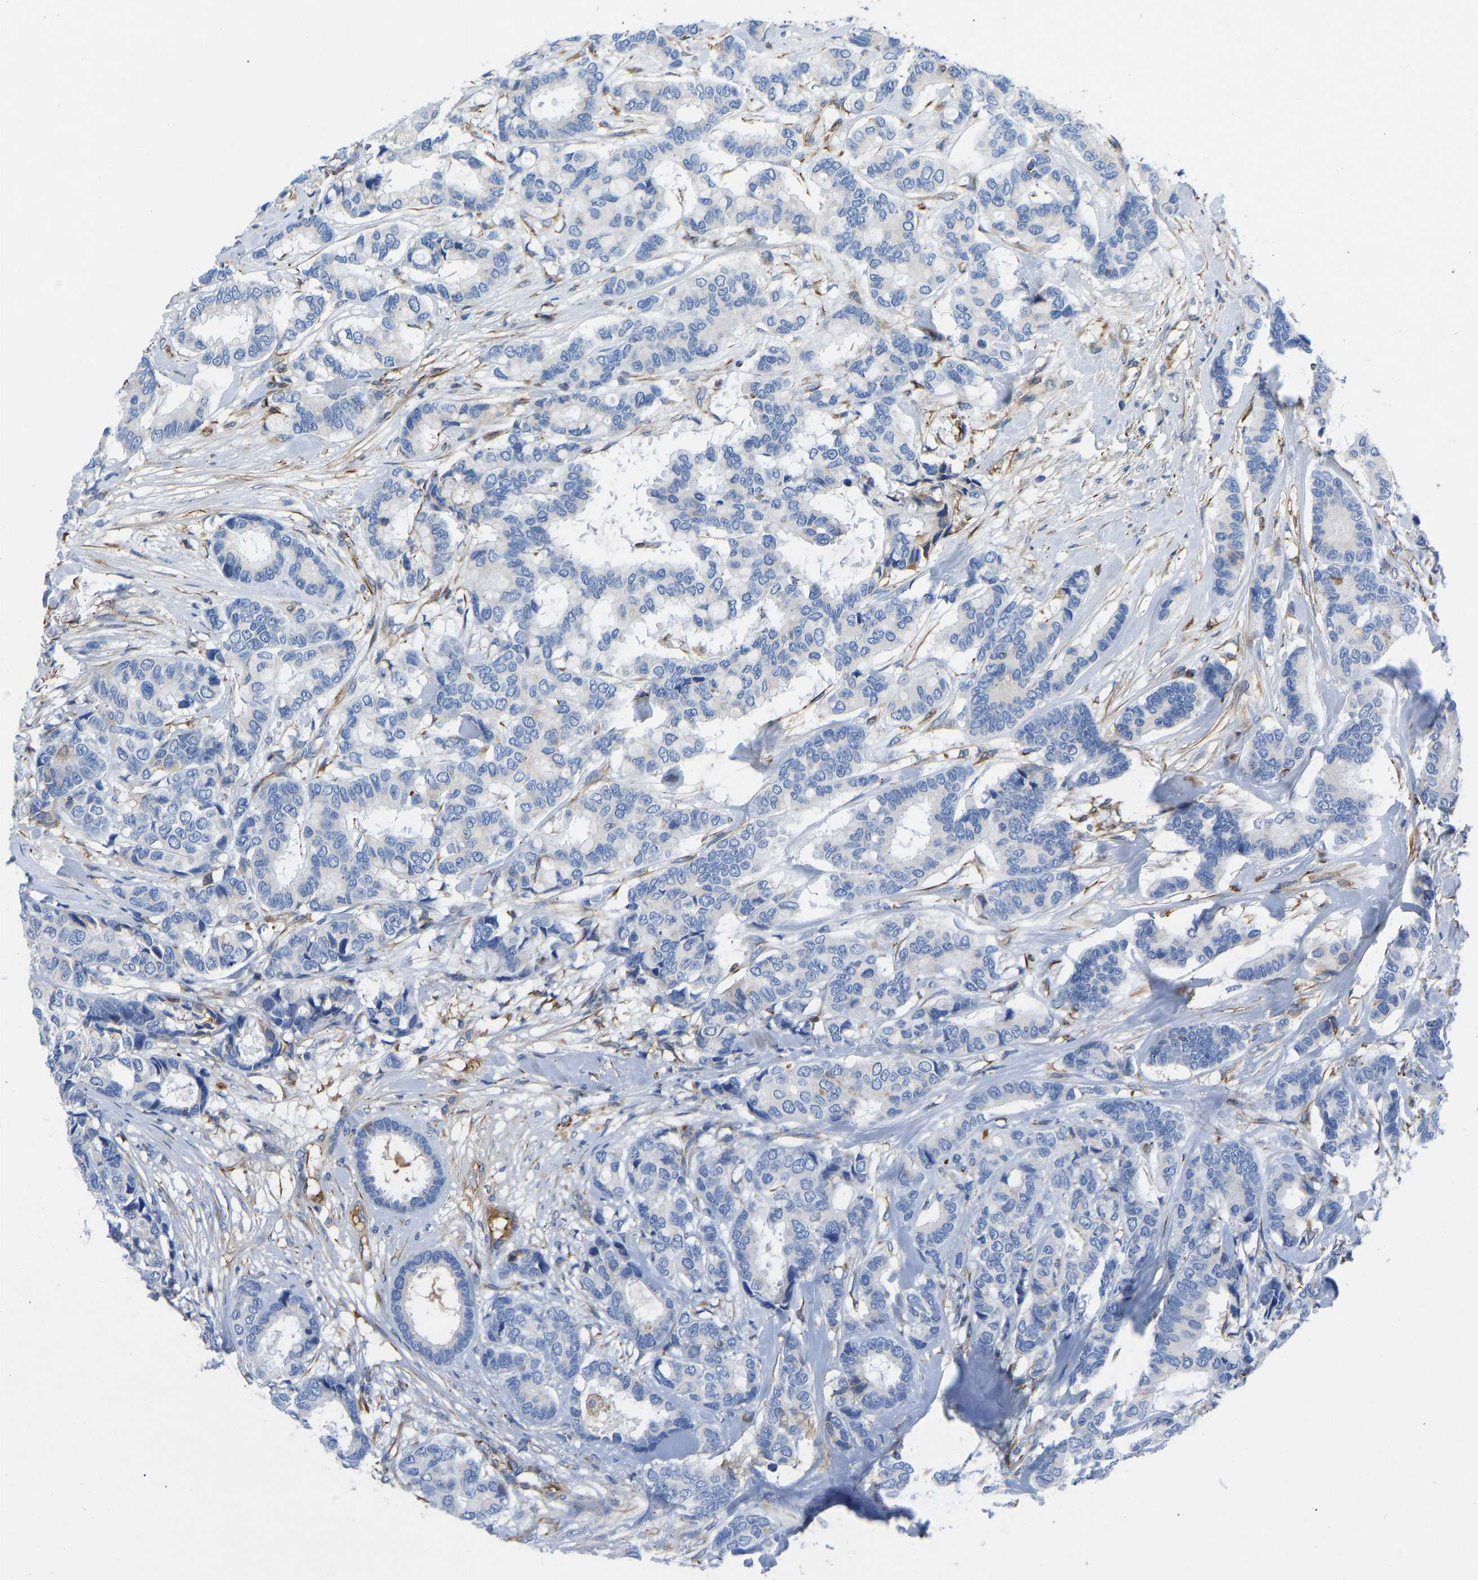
{"staining": {"intensity": "negative", "quantity": "none", "location": "none"}, "tissue": "breast cancer", "cell_type": "Tumor cells", "image_type": "cancer", "snomed": [{"axis": "morphology", "description": "Duct carcinoma"}, {"axis": "topography", "description": "Breast"}], "caption": "IHC micrograph of neoplastic tissue: human intraductal carcinoma (breast) stained with DAB (3,3'-diaminobenzidine) exhibits no significant protein expression in tumor cells. (DAB immunohistochemistry (IHC) visualized using brightfield microscopy, high magnification).", "gene": "HSPG2", "patient": {"sex": "female", "age": 87}}